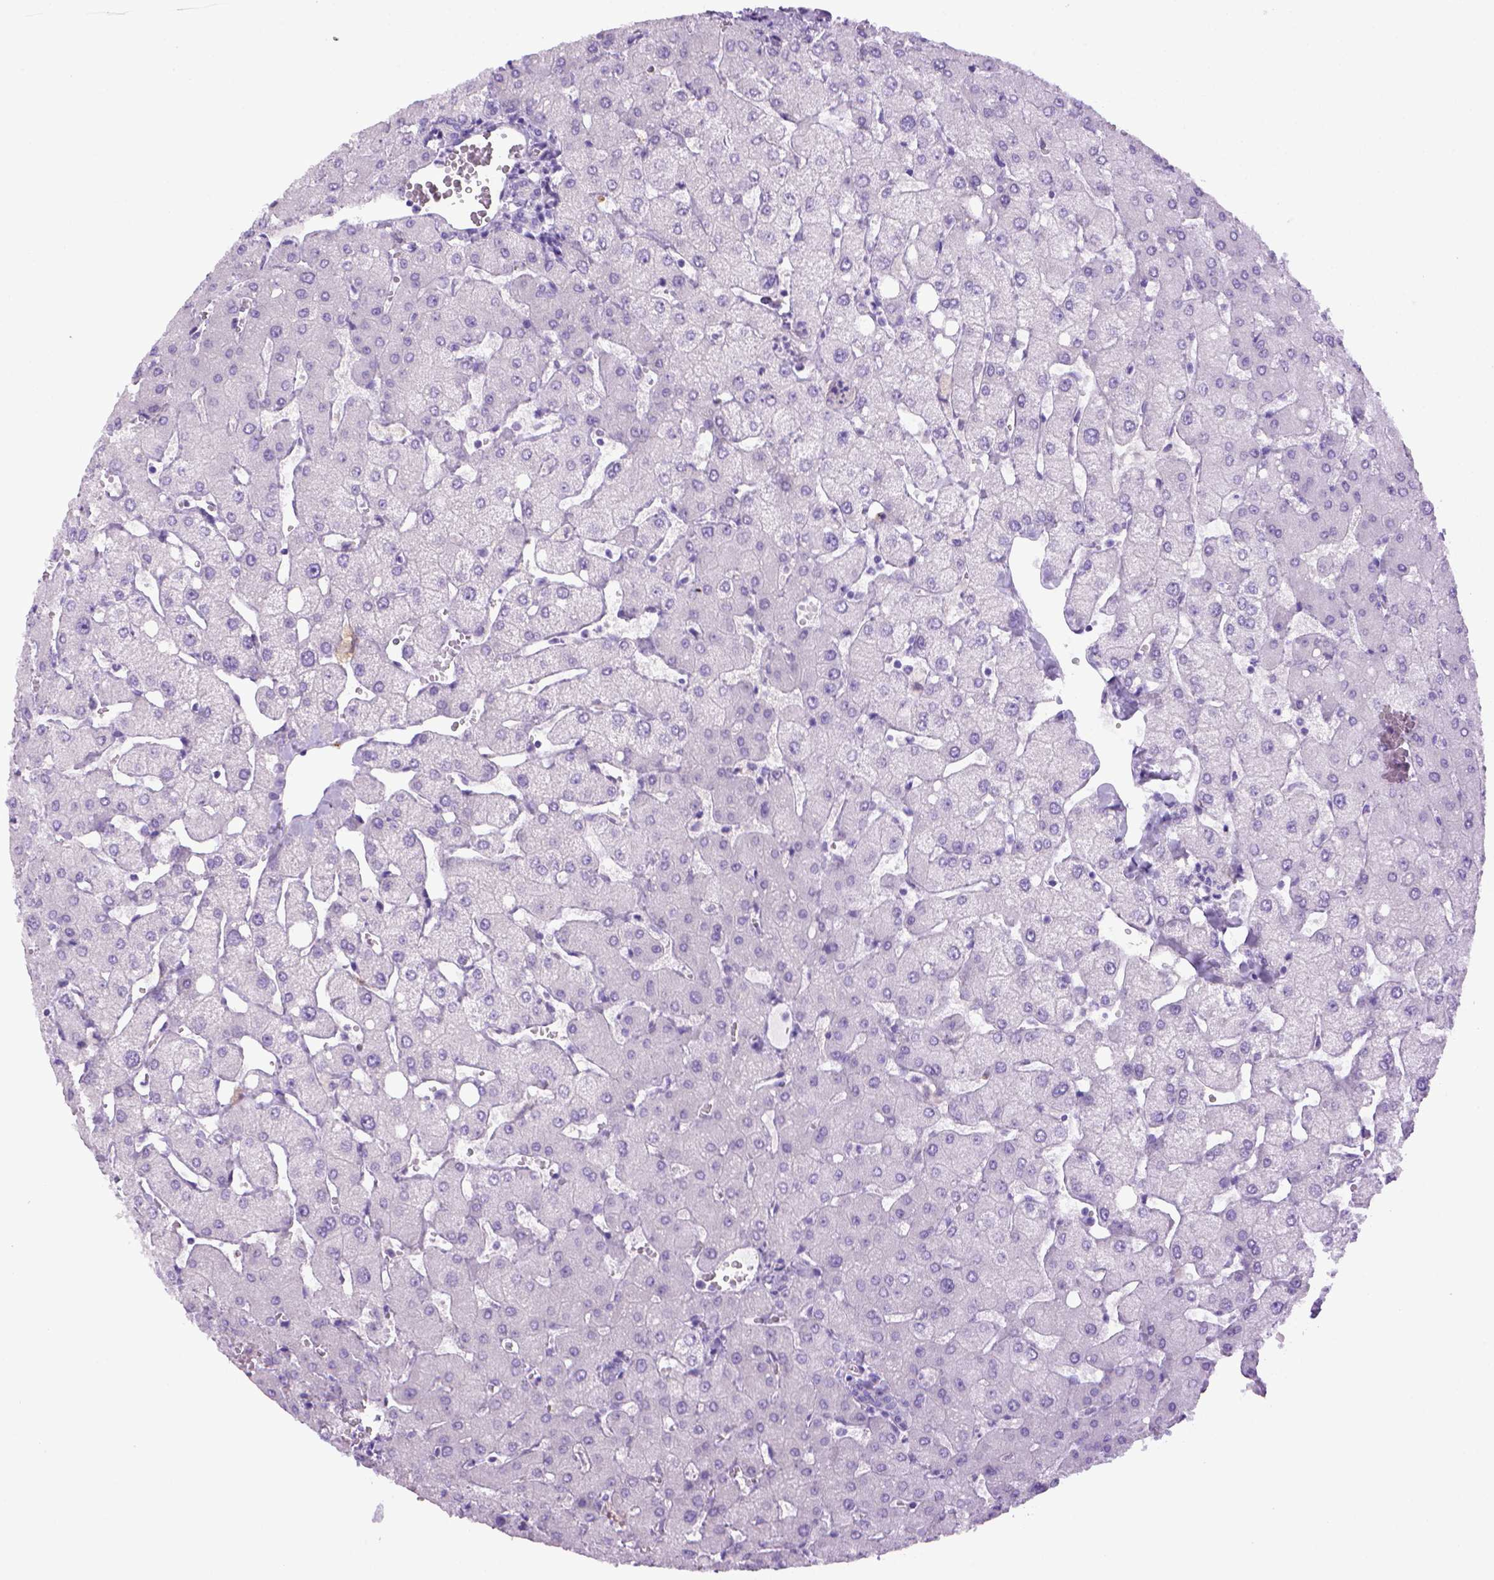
{"staining": {"intensity": "negative", "quantity": "none", "location": "none"}, "tissue": "liver", "cell_type": "Cholangiocytes", "image_type": "normal", "snomed": [{"axis": "morphology", "description": "Normal tissue, NOS"}, {"axis": "topography", "description": "Liver"}], "caption": "Immunohistochemical staining of normal human liver shows no significant expression in cholangiocytes. (DAB (3,3'-diaminobenzidine) immunohistochemistry visualized using brightfield microscopy, high magnification).", "gene": "SGCG", "patient": {"sex": "female", "age": 54}}